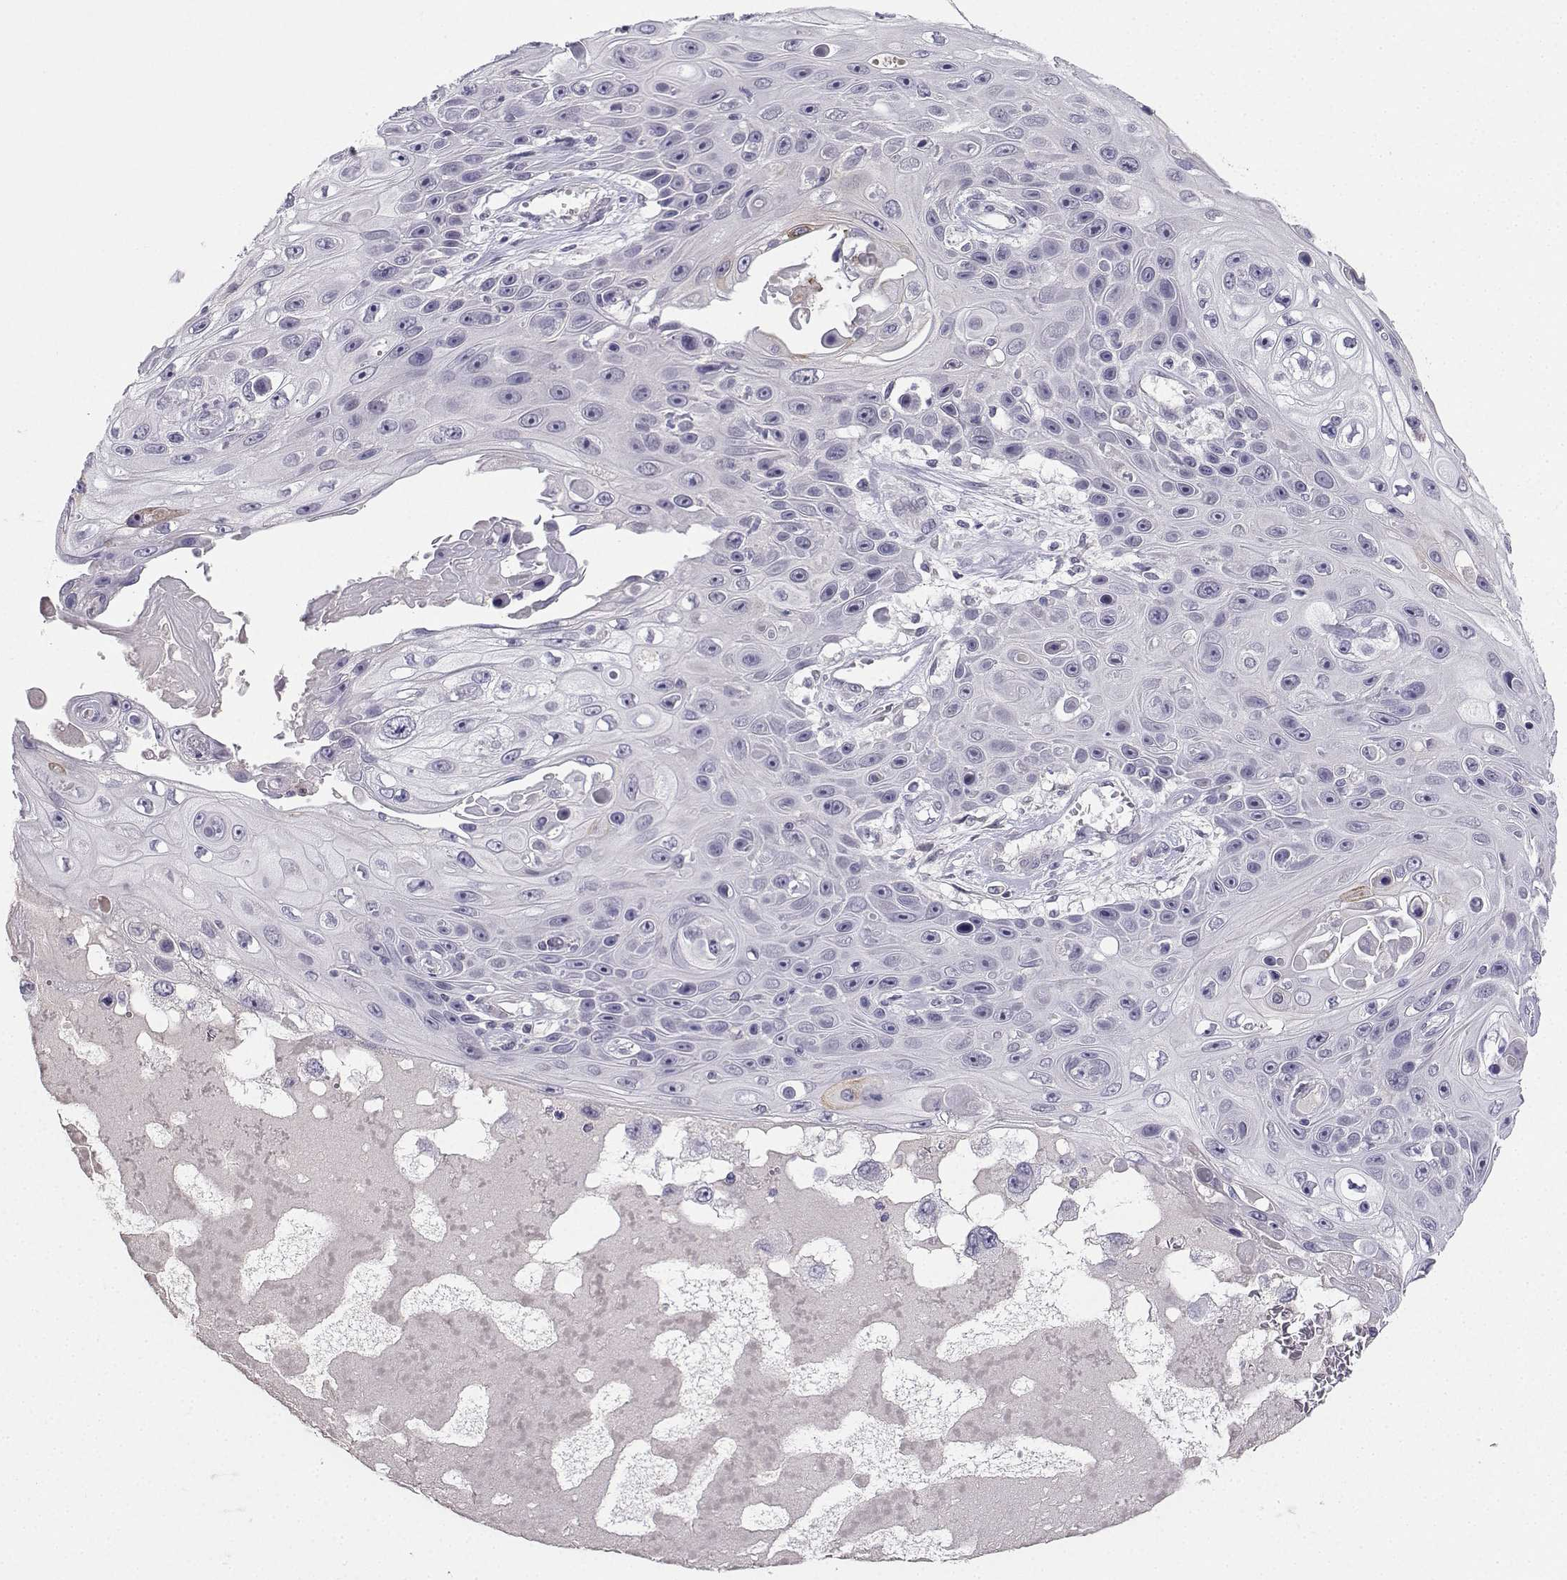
{"staining": {"intensity": "negative", "quantity": "none", "location": "none"}, "tissue": "skin cancer", "cell_type": "Tumor cells", "image_type": "cancer", "snomed": [{"axis": "morphology", "description": "Squamous cell carcinoma, NOS"}, {"axis": "topography", "description": "Skin"}], "caption": "Immunohistochemistry photomicrograph of human skin cancer stained for a protein (brown), which shows no staining in tumor cells.", "gene": "CALY", "patient": {"sex": "male", "age": 82}}